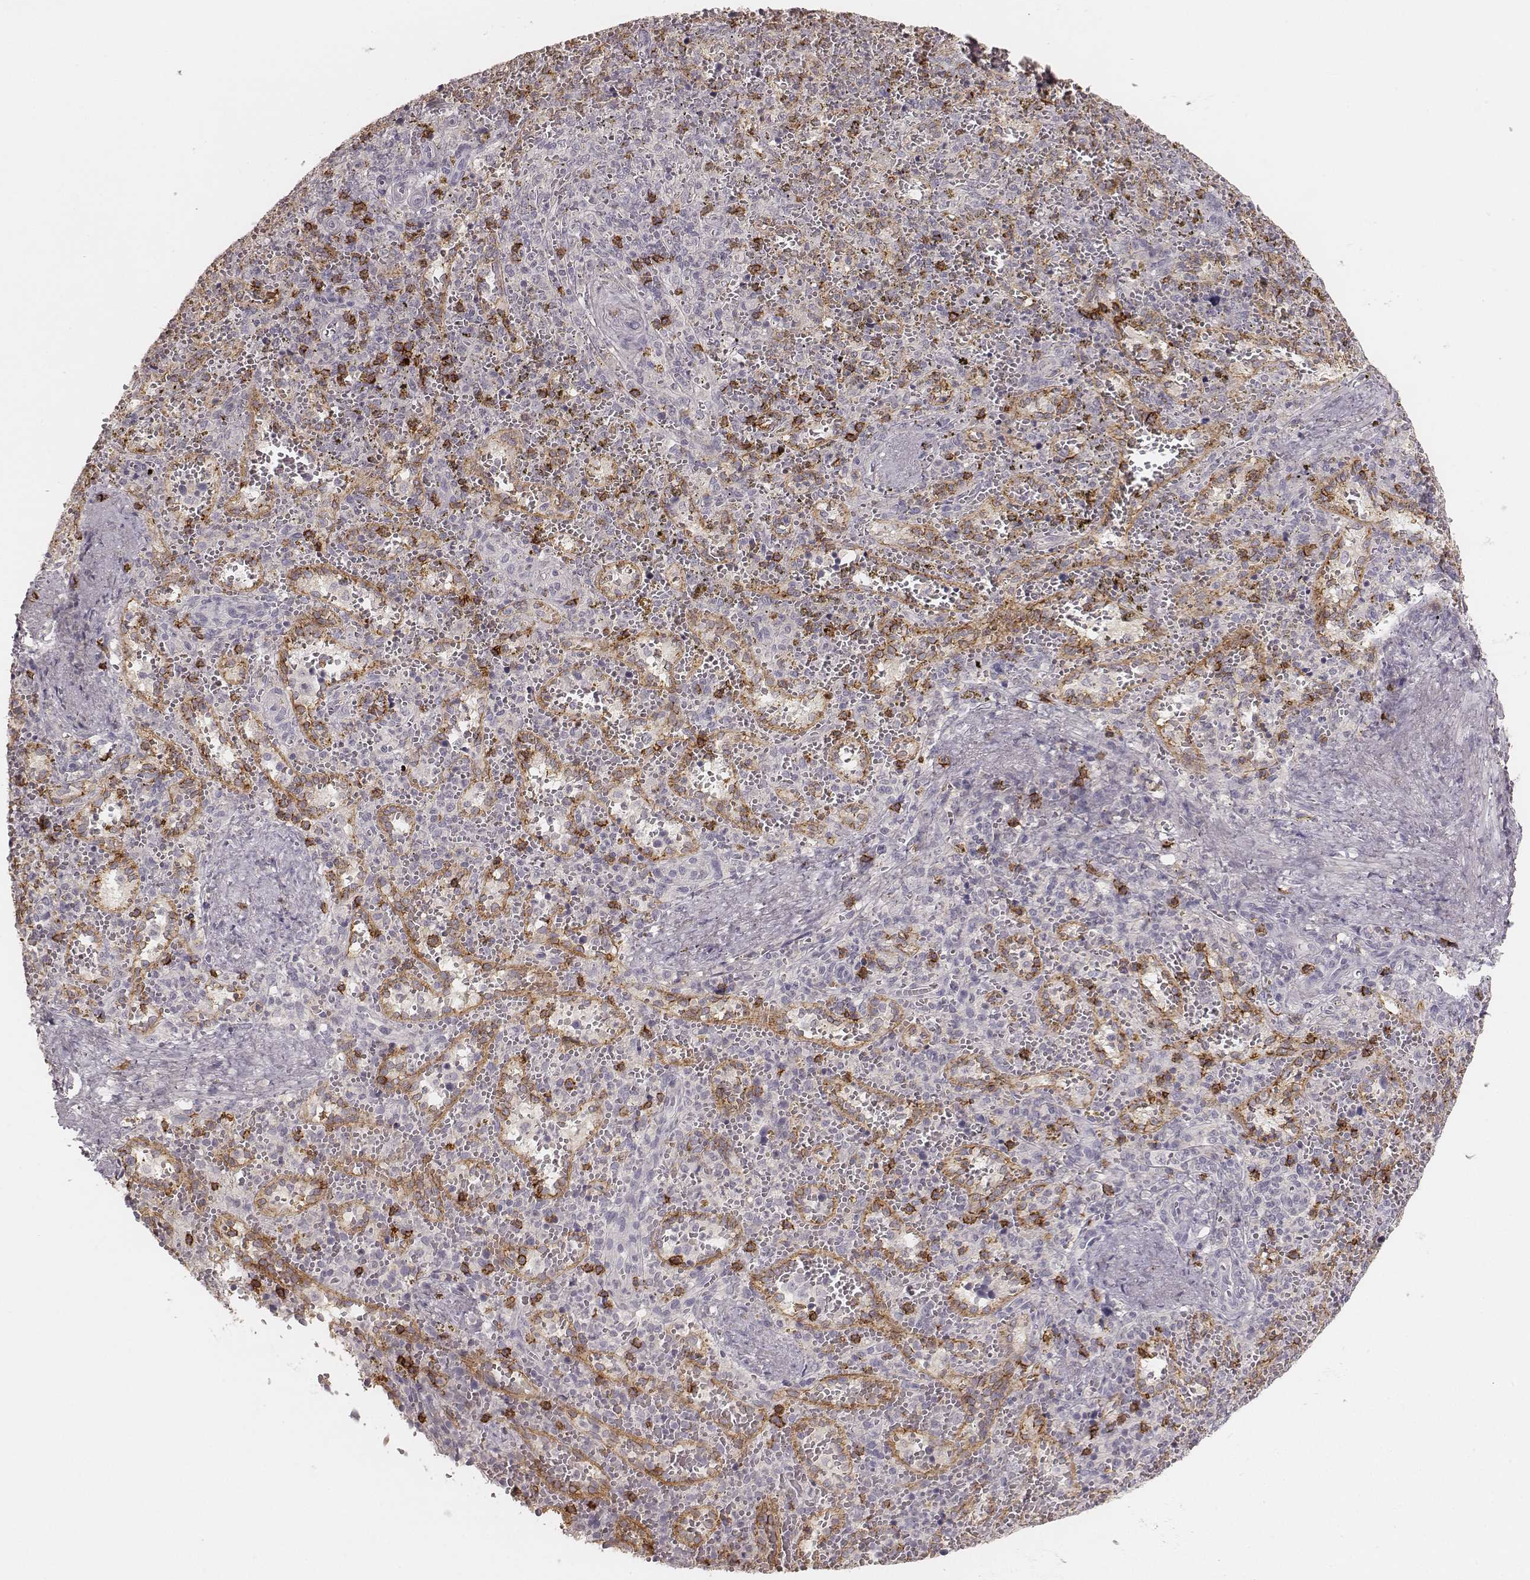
{"staining": {"intensity": "strong", "quantity": "<25%", "location": "cytoplasmic/membranous"}, "tissue": "spleen", "cell_type": "Cells in red pulp", "image_type": "normal", "snomed": [{"axis": "morphology", "description": "Normal tissue, NOS"}, {"axis": "topography", "description": "Spleen"}], "caption": "Protein analysis of unremarkable spleen exhibits strong cytoplasmic/membranous expression in about <25% of cells in red pulp. (Brightfield microscopy of DAB IHC at high magnification).", "gene": "CD8A", "patient": {"sex": "female", "age": 50}}